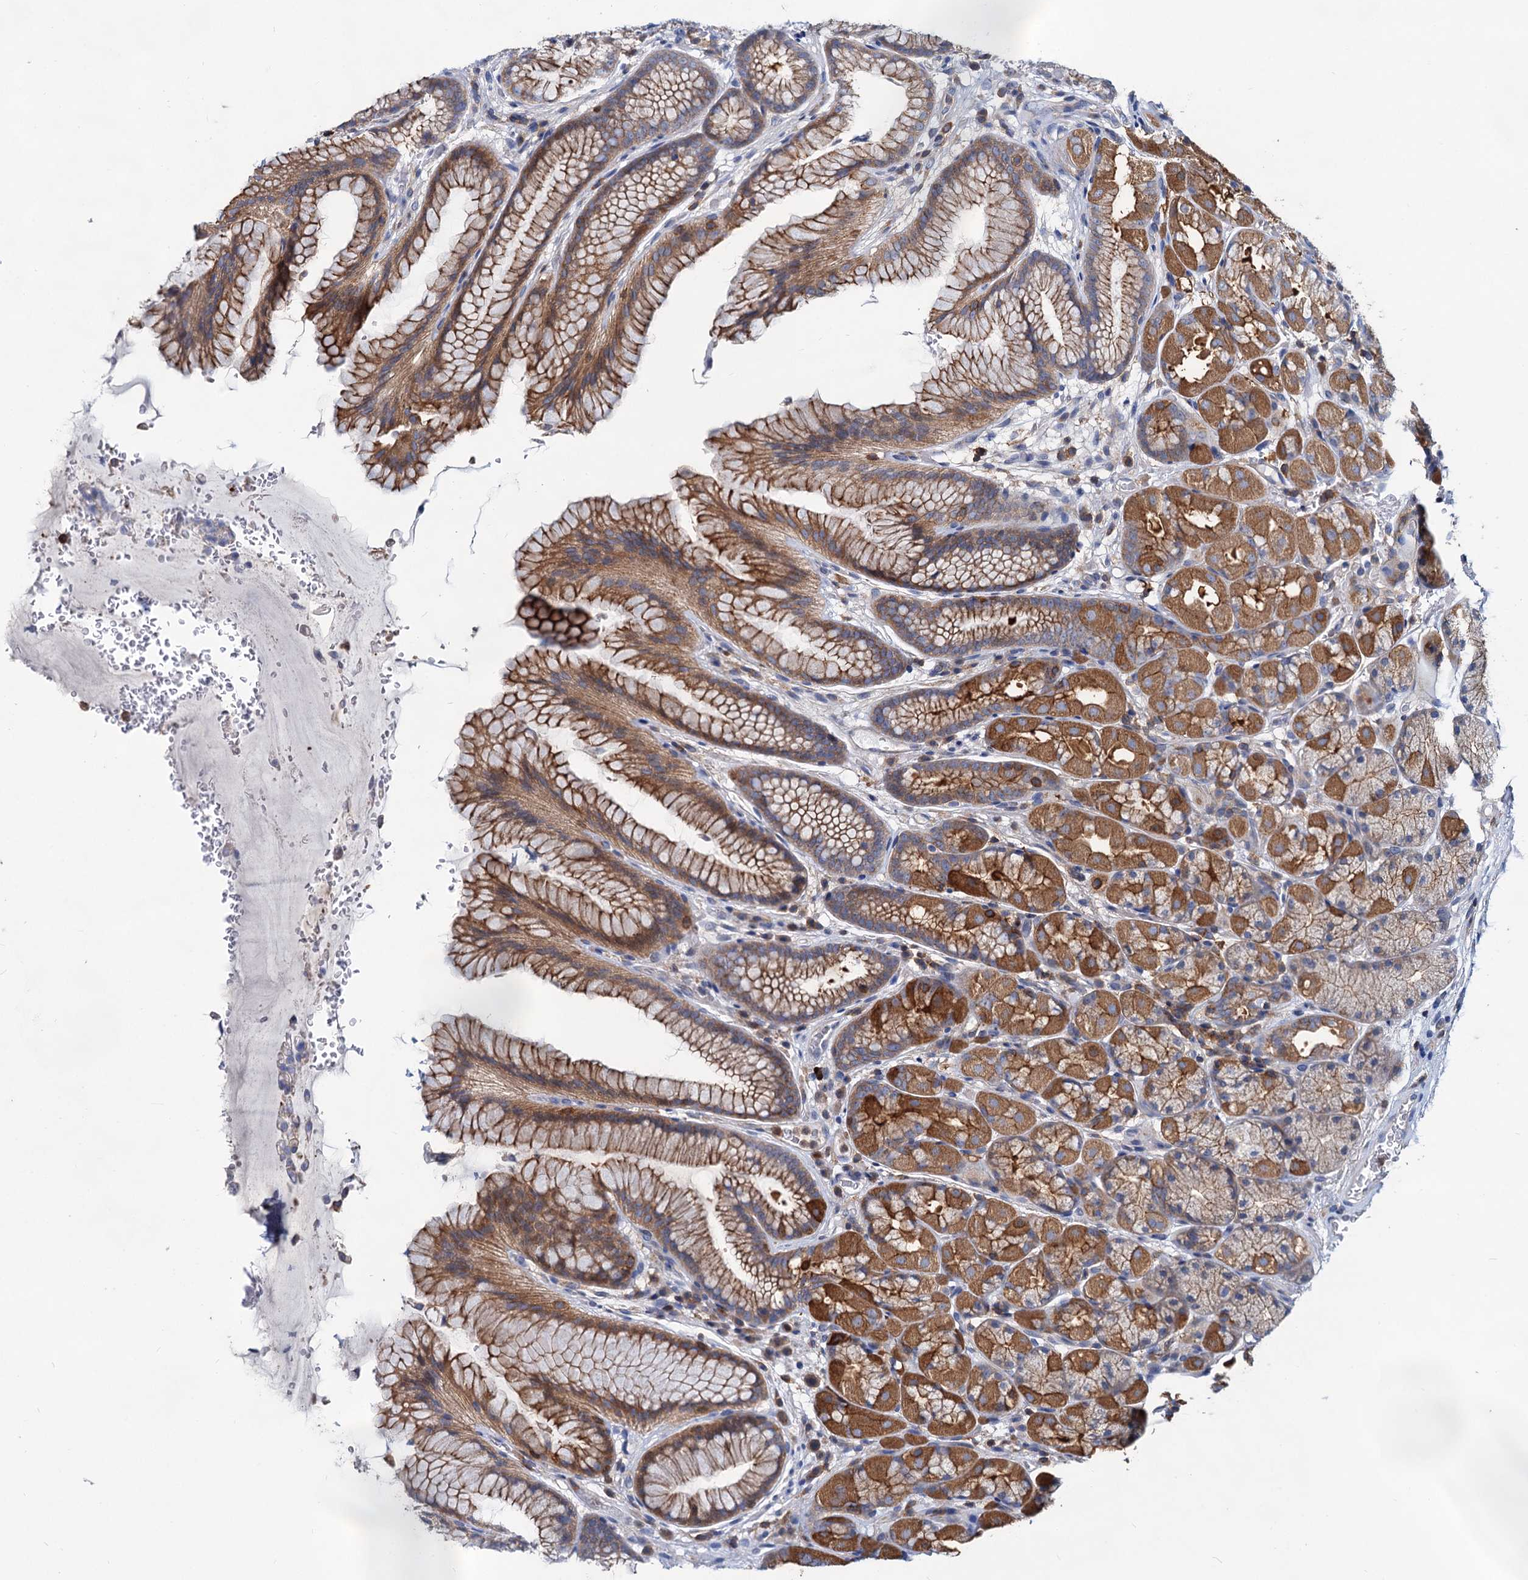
{"staining": {"intensity": "strong", "quantity": ">75%", "location": "cytoplasmic/membranous"}, "tissue": "stomach", "cell_type": "Glandular cells", "image_type": "normal", "snomed": [{"axis": "morphology", "description": "Normal tissue, NOS"}, {"axis": "topography", "description": "Stomach"}], "caption": "Unremarkable stomach reveals strong cytoplasmic/membranous expression in about >75% of glandular cells.", "gene": "LRCH4", "patient": {"sex": "male", "age": 63}}